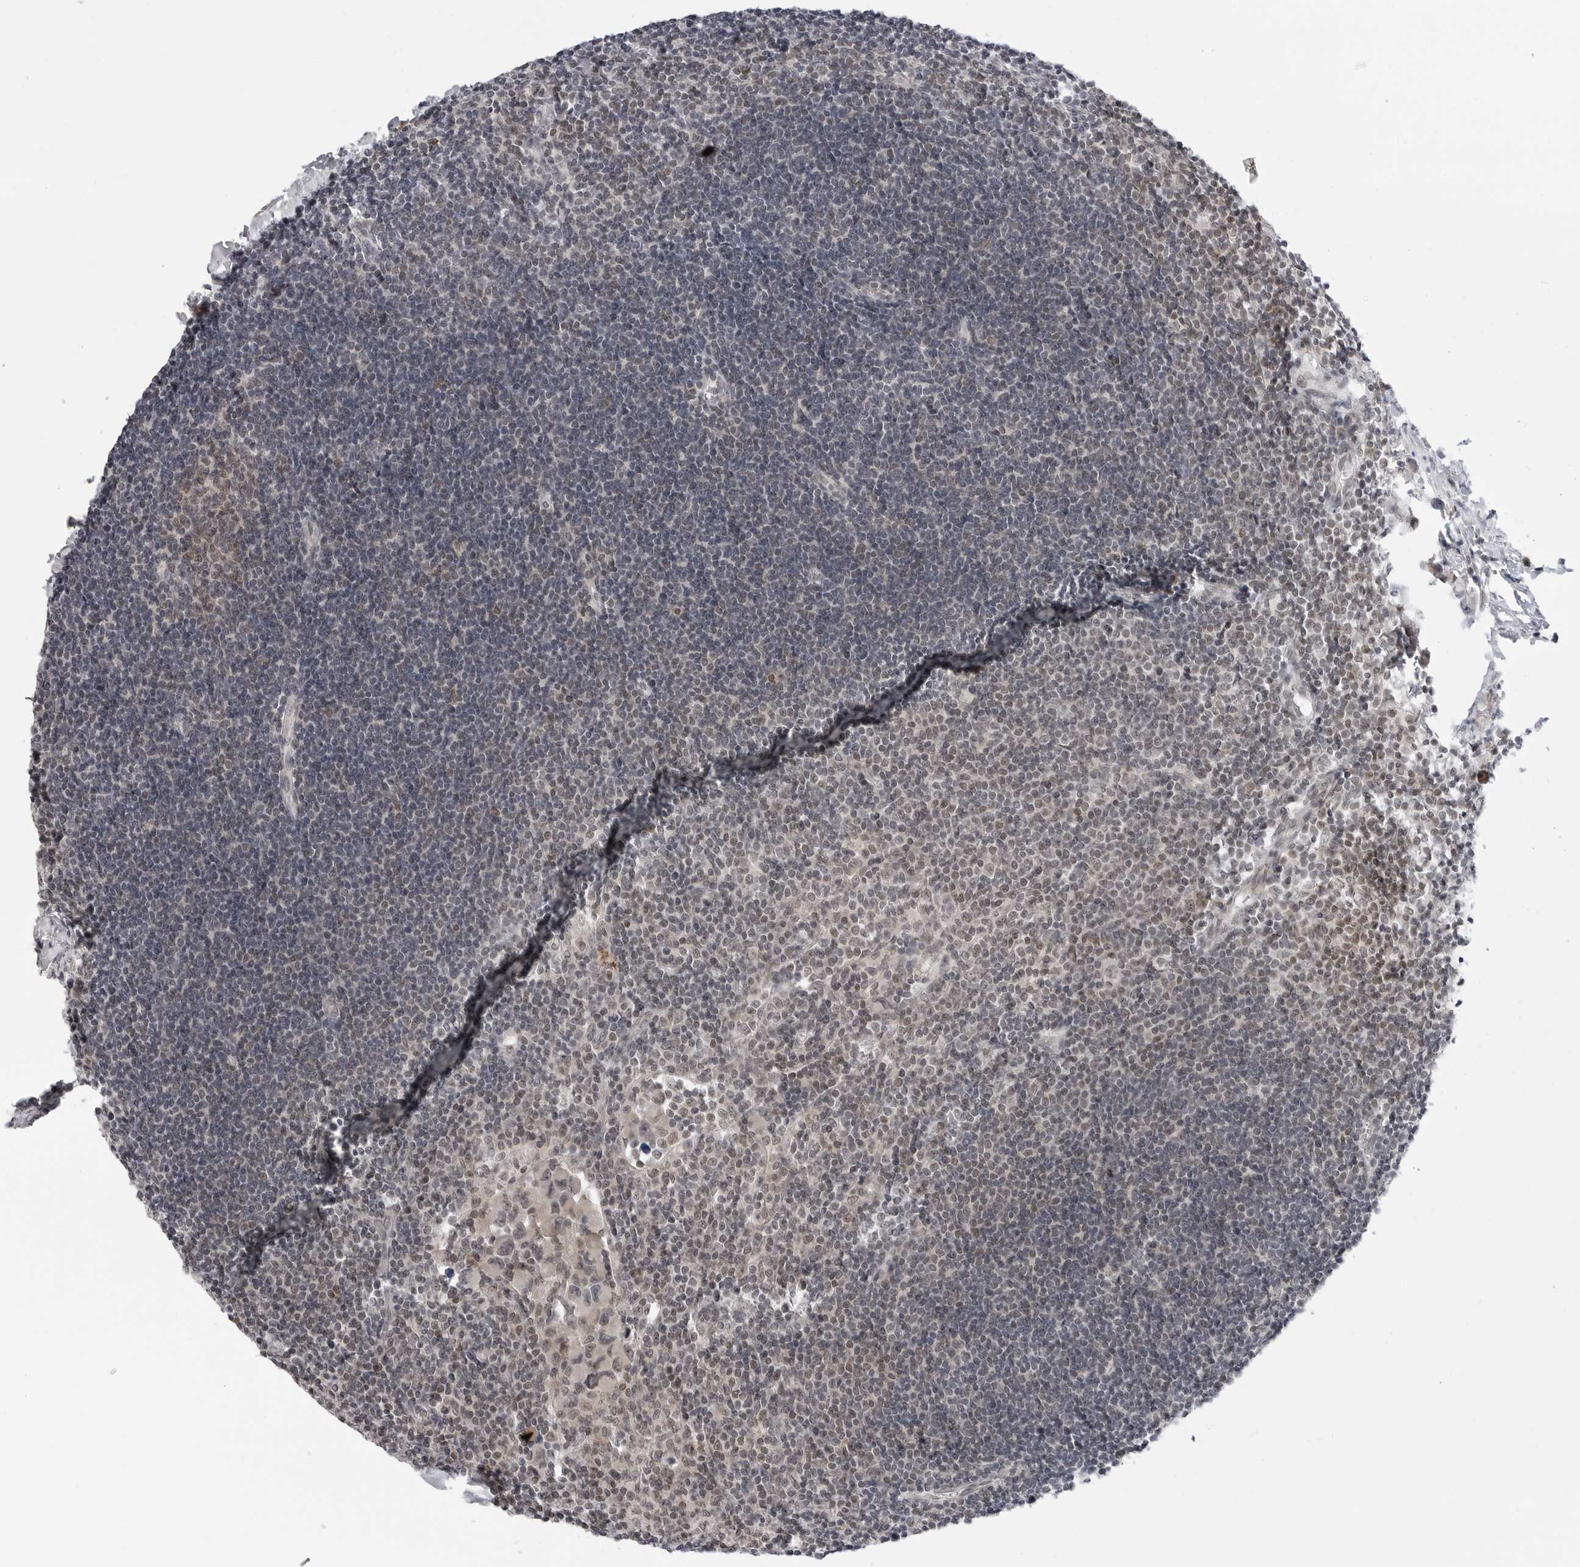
{"staining": {"intensity": "moderate", "quantity": ">75%", "location": "cytoplasmic/membranous,nuclear"}, "tissue": "lymph node", "cell_type": "Germinal center cells", "image_type": "normal", "snomed": [{"axis": "morphology", "description": "Normal tissue, NOS"}, {"axis": "morphology", "description": "Malignant melanoma, Metastatic site"}, {"axis": "topography", "description": "Lymph node"}], "caption": "IHC image of benign lymph node: lymph node stained using IHC demonstrates medium levels of moderate protein expression localized specifically in the cytoplasmic/membranous,nuclear of germinal center cells, appearing as a cytoplasmic/membranous,nuclear brown color.", "gene": "PPP2R5C", "patient": {"sex": "male", "age": 41}}